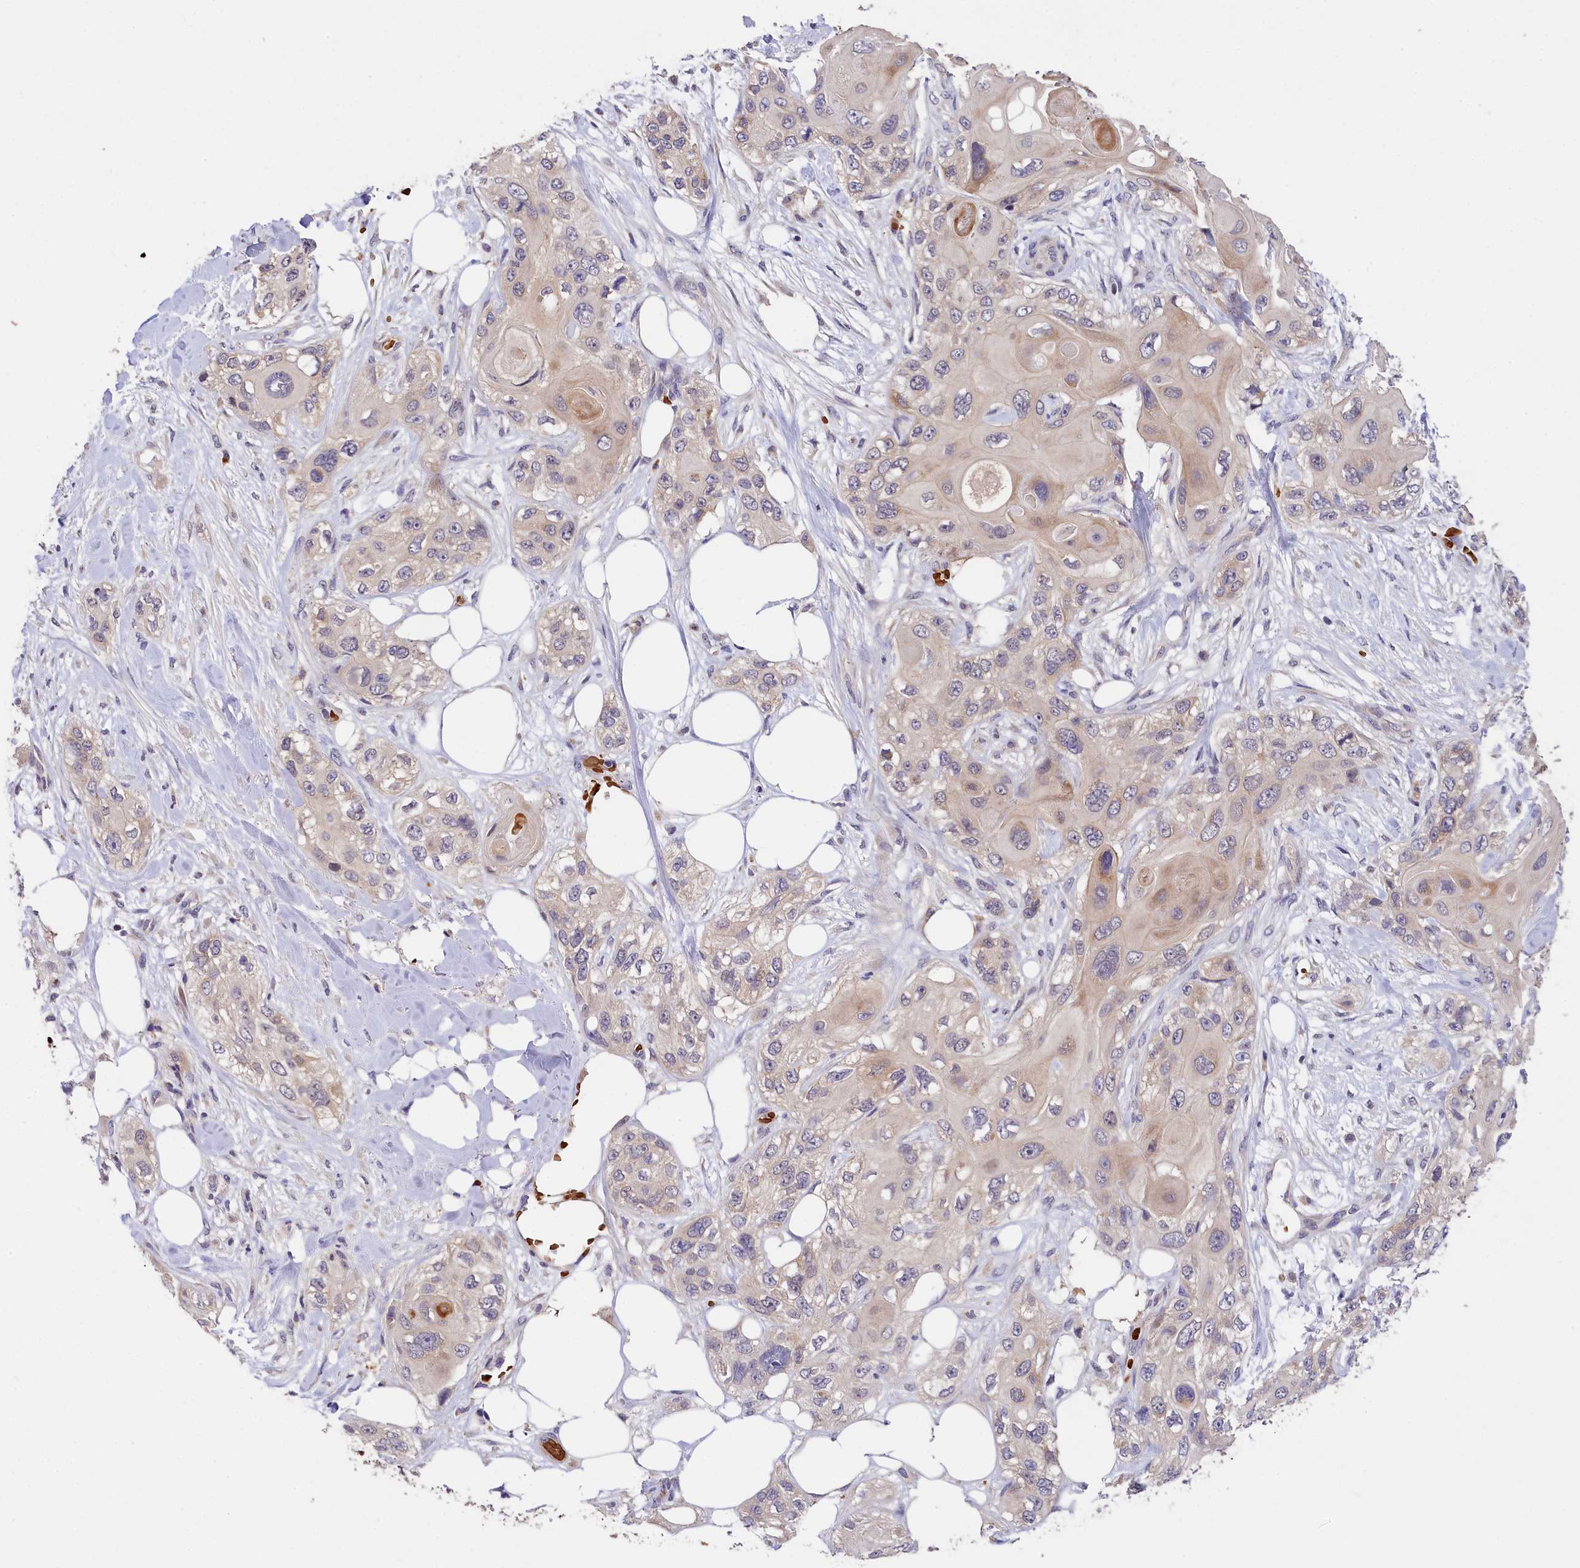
{"staining": {"intensity": "negative", "quantity": "none", "location": "none"}, "tissue": "skin cancer", "cell_type": "Tumor cells", "image_type": "cancer", "snomed": [{"axis": "morphology", "description": "Normal tissue, NOS"}, {"axis": "morphology", "description": "Squamous cell carcinoma, NOS"}, {"axis": "topography", "description": "Skin"}], "caption": "IHC of skin cancer demonstrates no staining in tumor cells.", "gene": "PHAF1", "patient": {"sex": "male", "age": 72}}